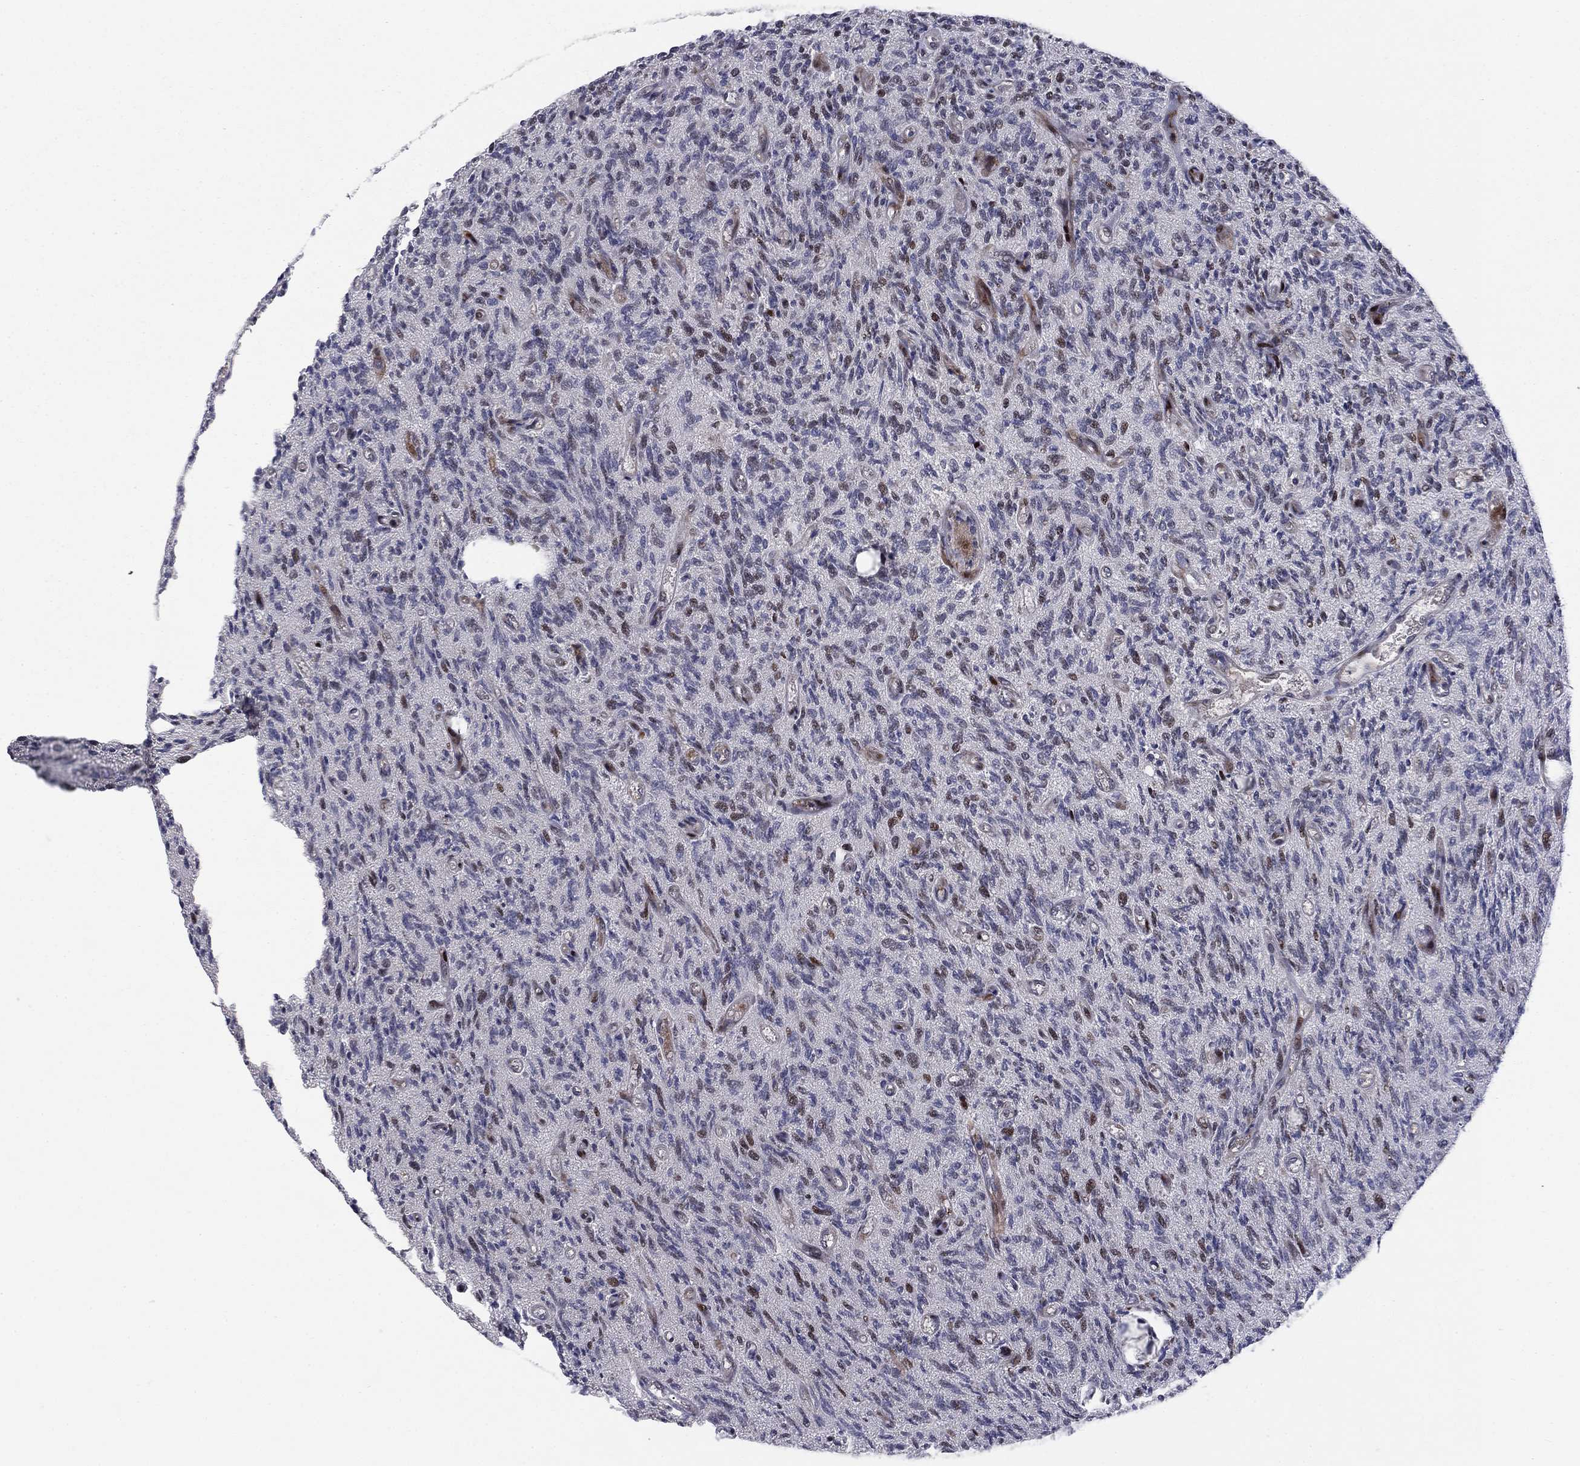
{"staining": {"intensity": "strong", "quantity": "<25%", "location": "nuclear"}, "tissue": "glioma", "cell_type": "Tumor cells", "image_type": "cancer", "snomed": [{"axis": "morphology", "description": "Glioma, malignant, High grade"}, {"axis": "topography", "description": "Brain"}], "caption": "Strong nuclear staining for a protein is seen in approximately <25% of tumor cells of malignant glioma (high-grade) using immunohistochemistry.", "gene": "MIOS", "patient": {"sex": "male", "age": 64}}